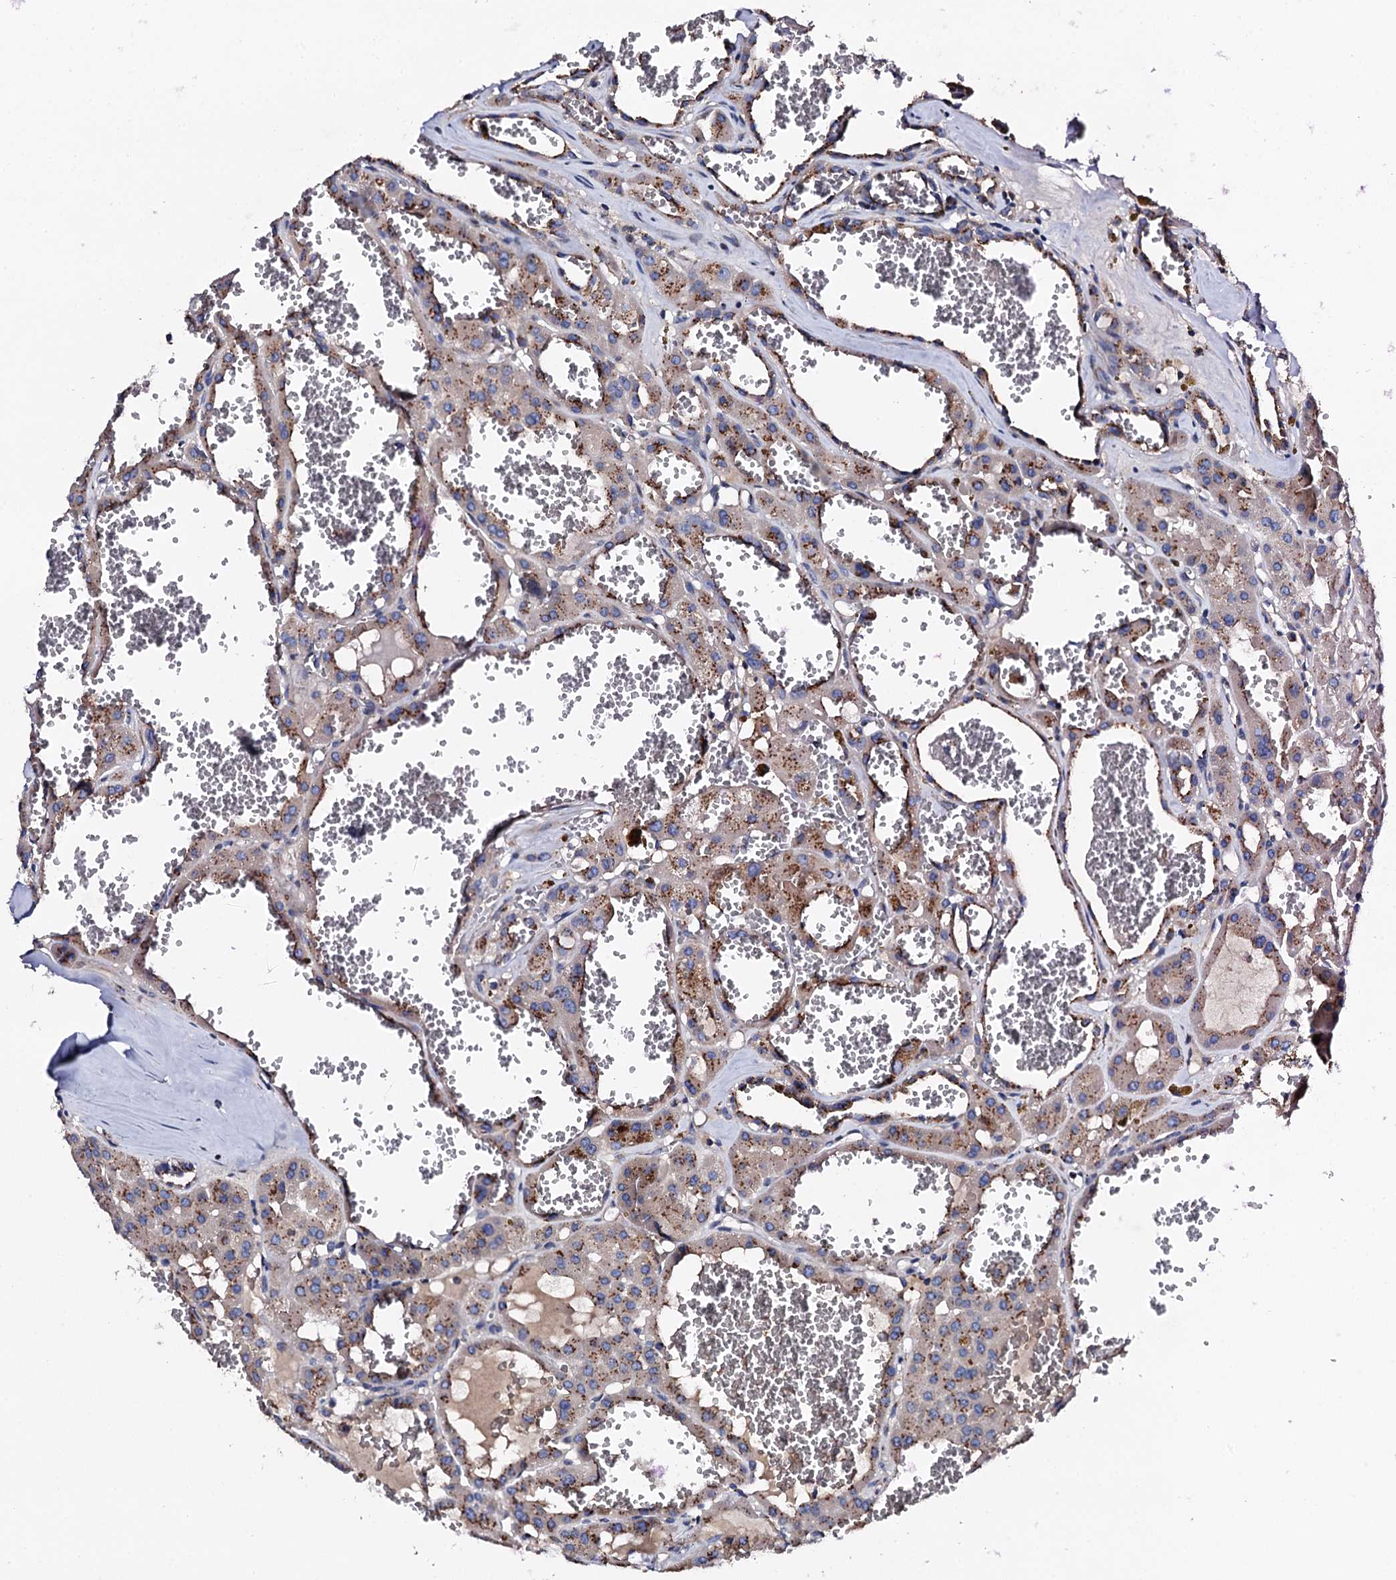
{"staining": {"intensity": "moderate", "quantity": "25%-75%", "location": "cytoplasmic/membranous"}, "tissue": "renal cancer", "cell_type": "Tumor cells", "image_type": "cancer", "snomed": [{"axis": "morphology", "description": "Carcinoma, NOS"}, {"axis": "topography", "description": "Kidney"}], "caption": "Immunohistochemical staining of renal carcinoma shows moderate cytoplasmic/membranous protein positivity in approximately 25%-75% of tumor cells.", "gene": "PLET1", "patient": {"sex": "female", "age": 75}}